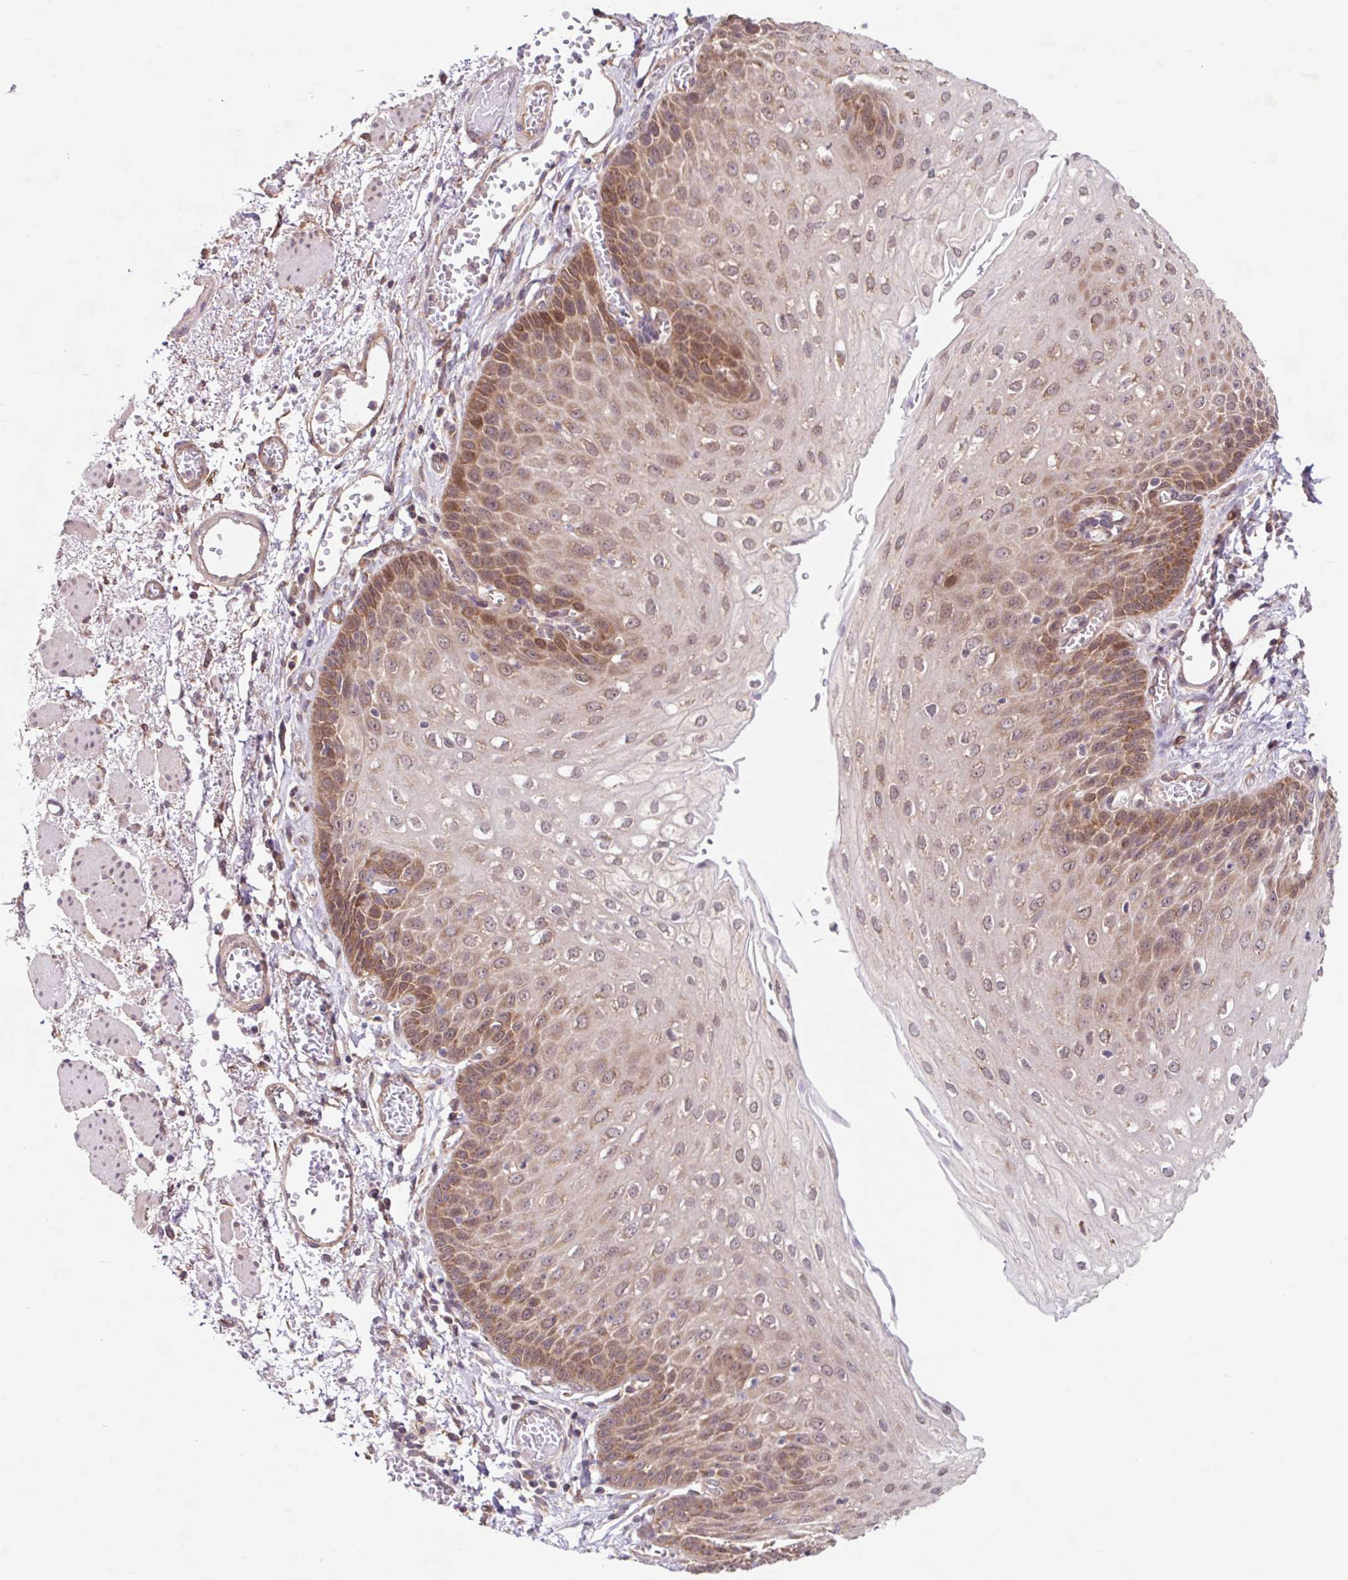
{"staining": {"intensity": "moderate", "quantity": "25%-75%", "location": "cytoplasmic/membranous"}, "tissue": "esophagus", "cell_type": "Squamous epithelial cells", "image_type": "normal", "snomed": [{"axis": "morphology", "description": "Normal tissue, NOS"}, {"axis": "morphology", "description": "Adenocarcinoma, NOS"}, {"axis": "topography", "description": "Esophagus"}], "caption": "DAB (3,3'-diaminobenzidine) immunohistochemical staining of unremarkable human esophagus demonstrates moderate cytoplasmic/membranous protein positivity in approximately 25%-75% of squamous epithelial cells.", "gene": "HFE", "patient": {"sex": "male", "age": 81}}